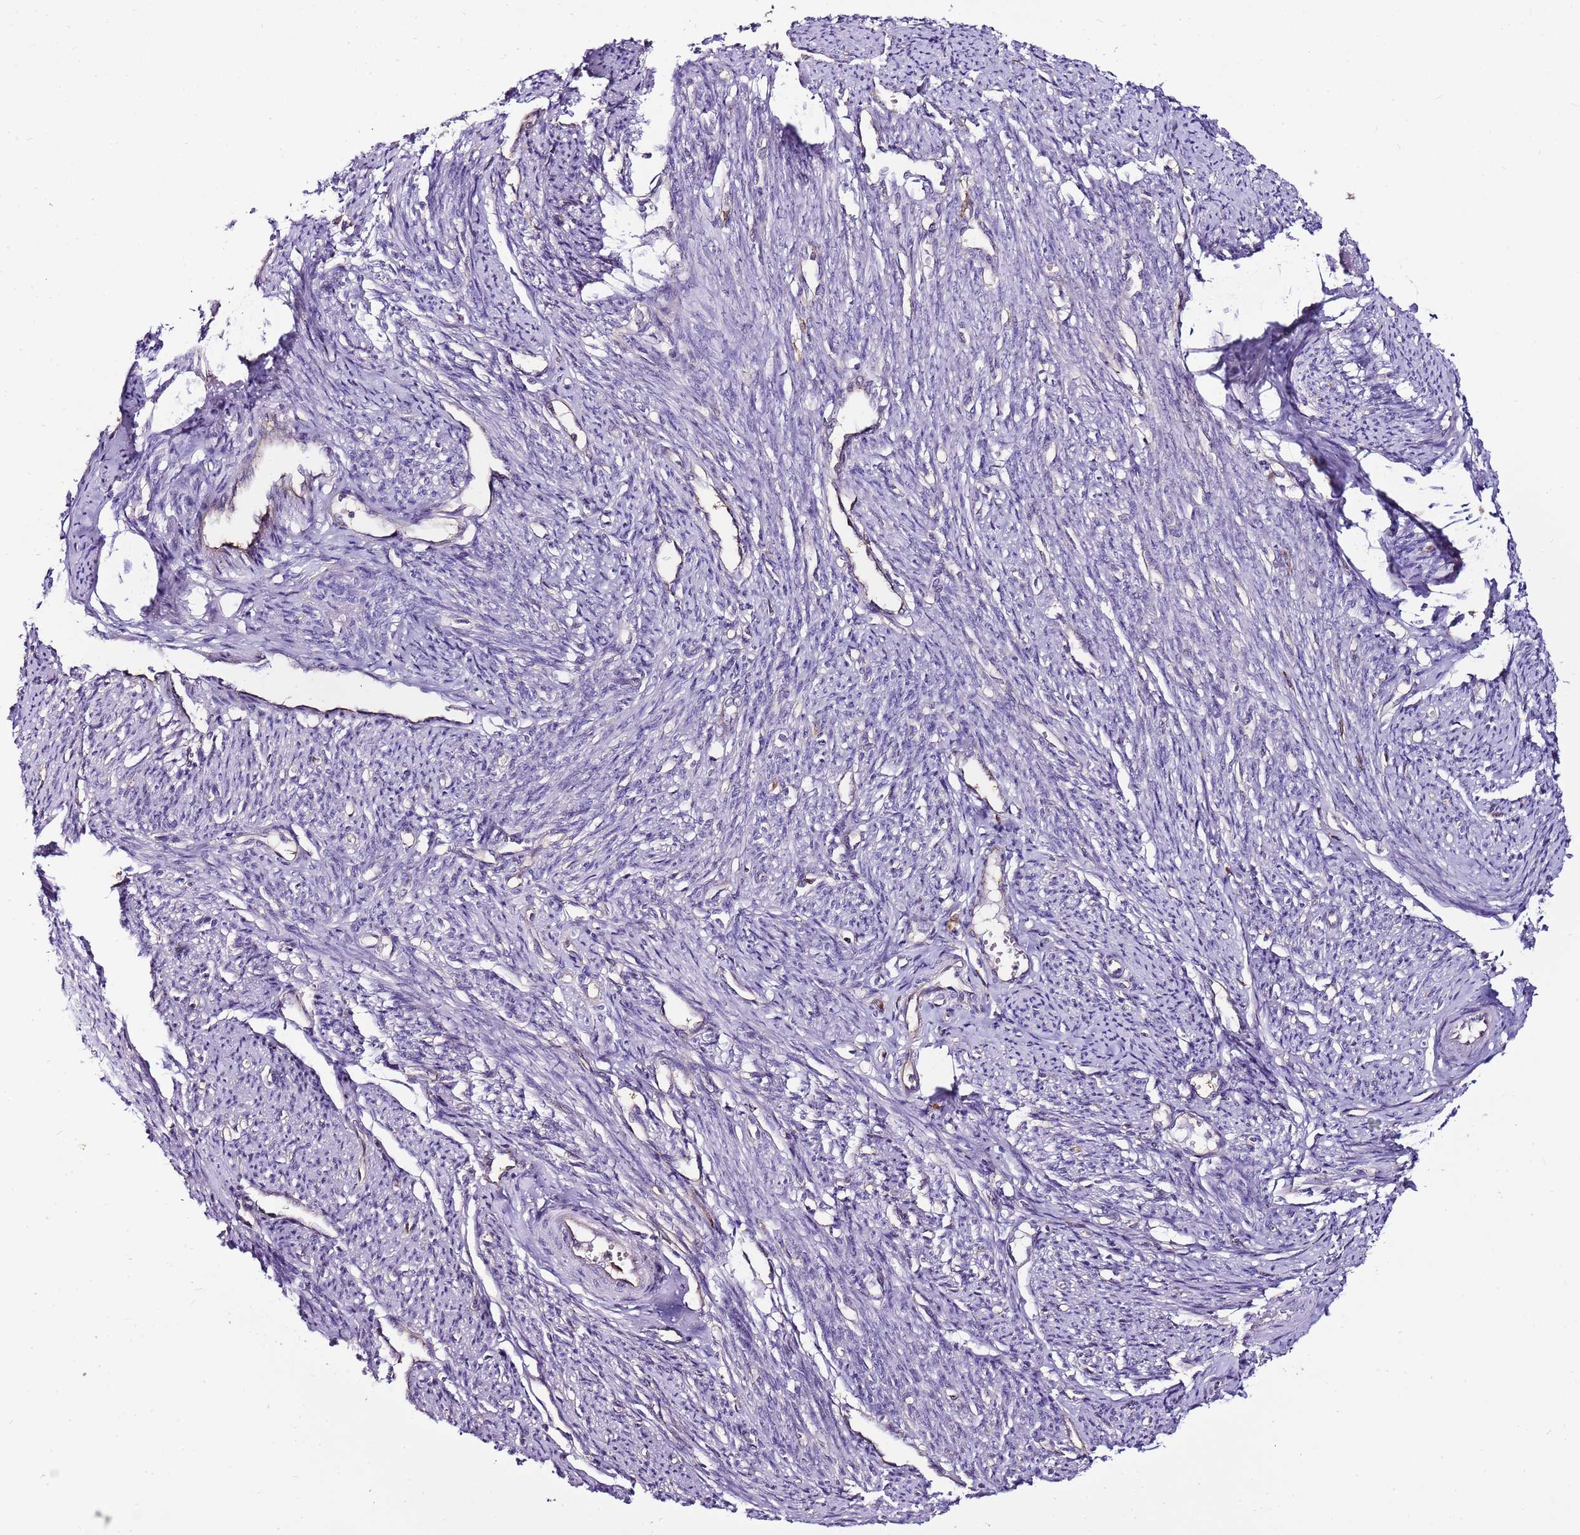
{"staining": {"intensity": "negative", "quantity": "none", "location": "none"}, "tissue": "smooth muscle", "cell_type": "Smooth muscle cells", "image_type": "normal", "snomed": [{"axis": "morphology", "description": "Normal tissue, NOS"}, {"axis": "topography", "description": "Smooth muscle"}, {"axis": "topography", "description": "Uterus"}], "caption": "High power microscopy histopathology image of an IHC photomicrograph of benign smooth muscle, revealing no significant positivity in smooth muscle cells.", "gene": "ATXN2L", "patient": {"sex": "female", "age": 59}}